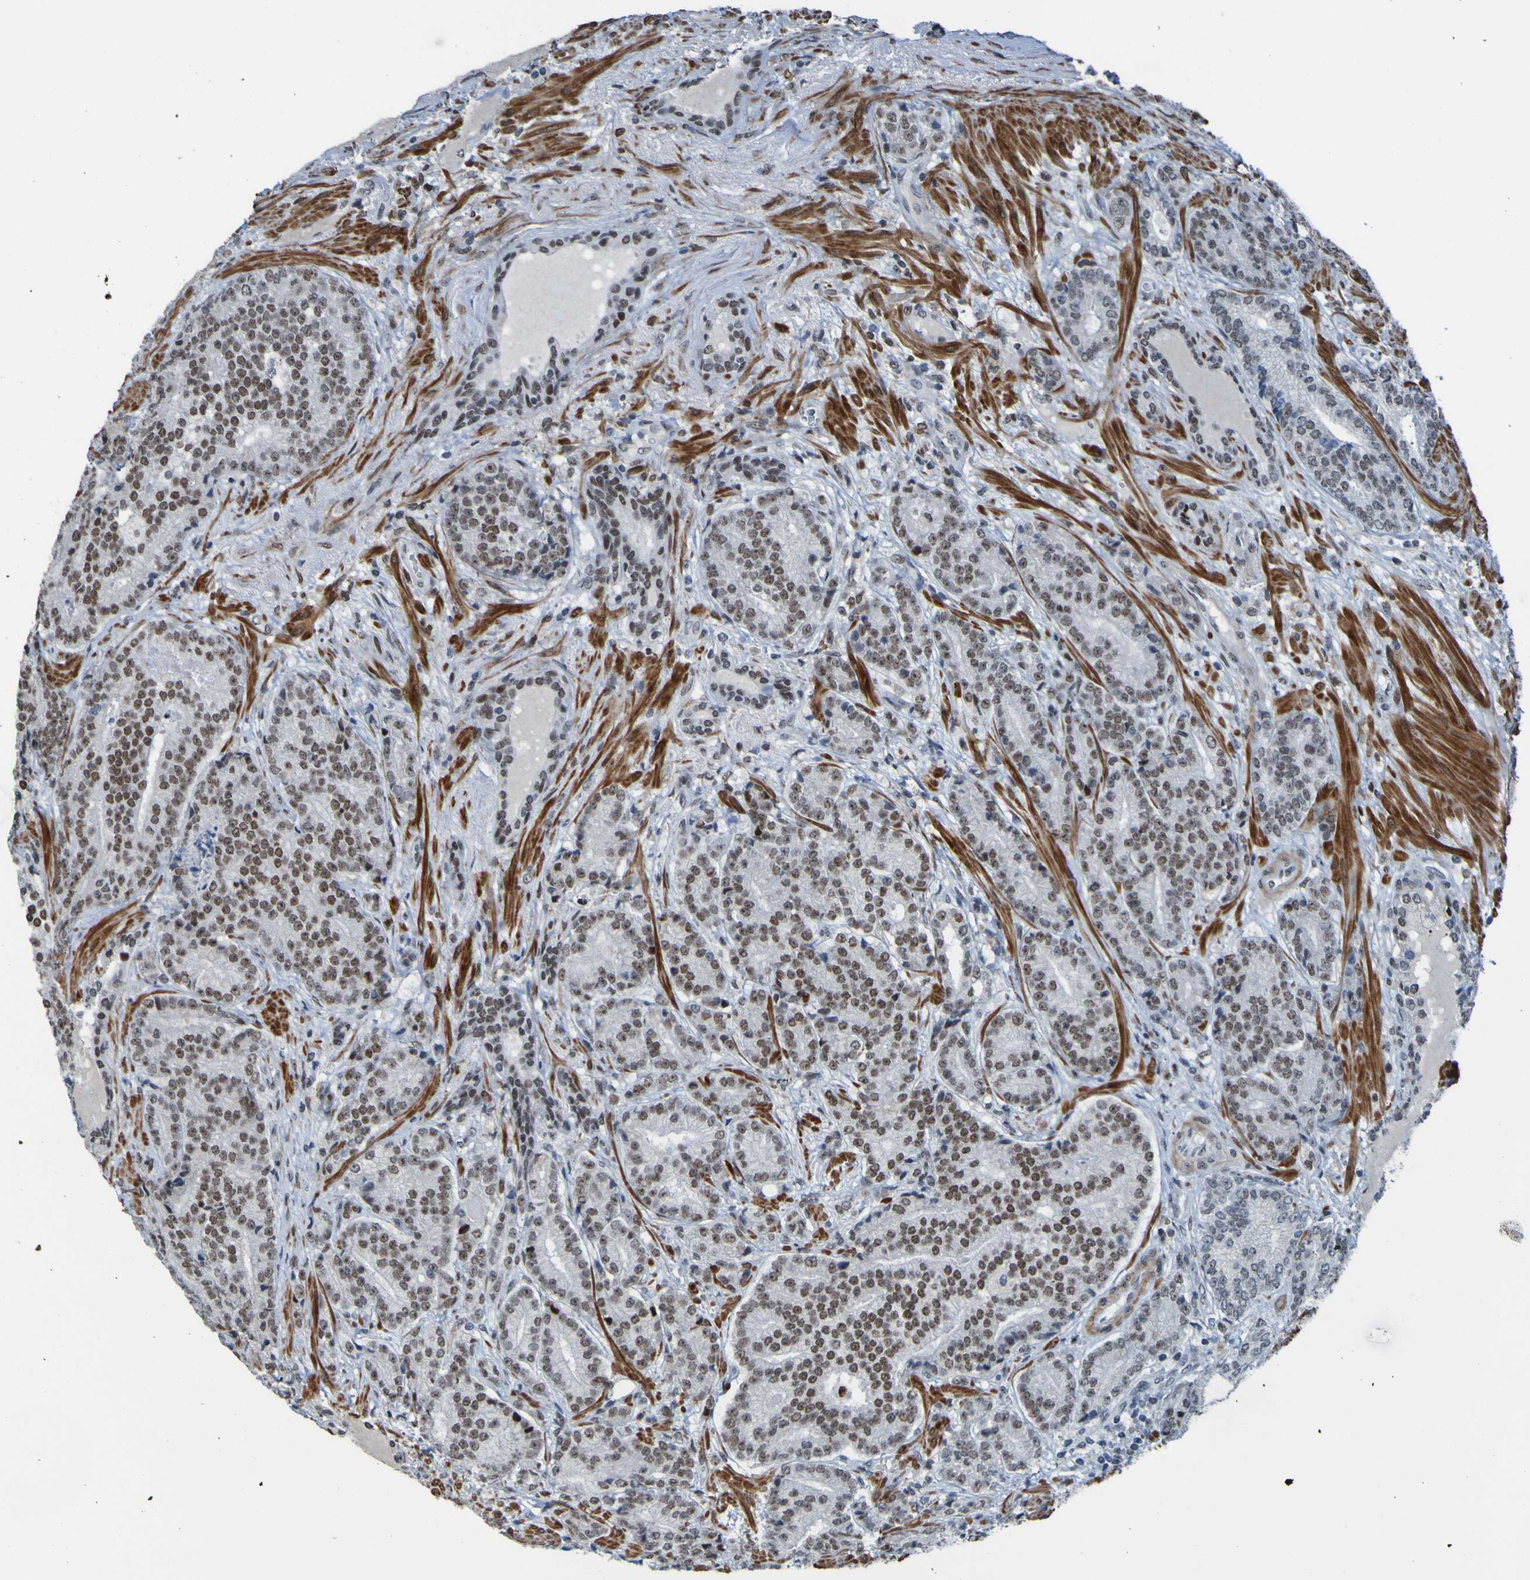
{"staining": {"intensity": "moderate", "quantity": ">75%", "location": "nuclear"}, "tissue": "prostate cancer", "cell_type": "Tumor cells", "image_type": "cancer", "snomed": [{"axis": "morphology", "description": "Adenocarcinoma, High grade"}, {"axis": "topography", "description": "Prostate"}], "caption": "This photomicrograph exhibits high-grade adenocarcinoma (prostate) stained with immunohistochemistry (IHC) to label a protein in brown. The nuclear of tumor cells show moderate positivity for the protein. Nuclei are counter-stained blue.", "gene": "PHF2", "patient": {"sex": "male", "age": 61}}